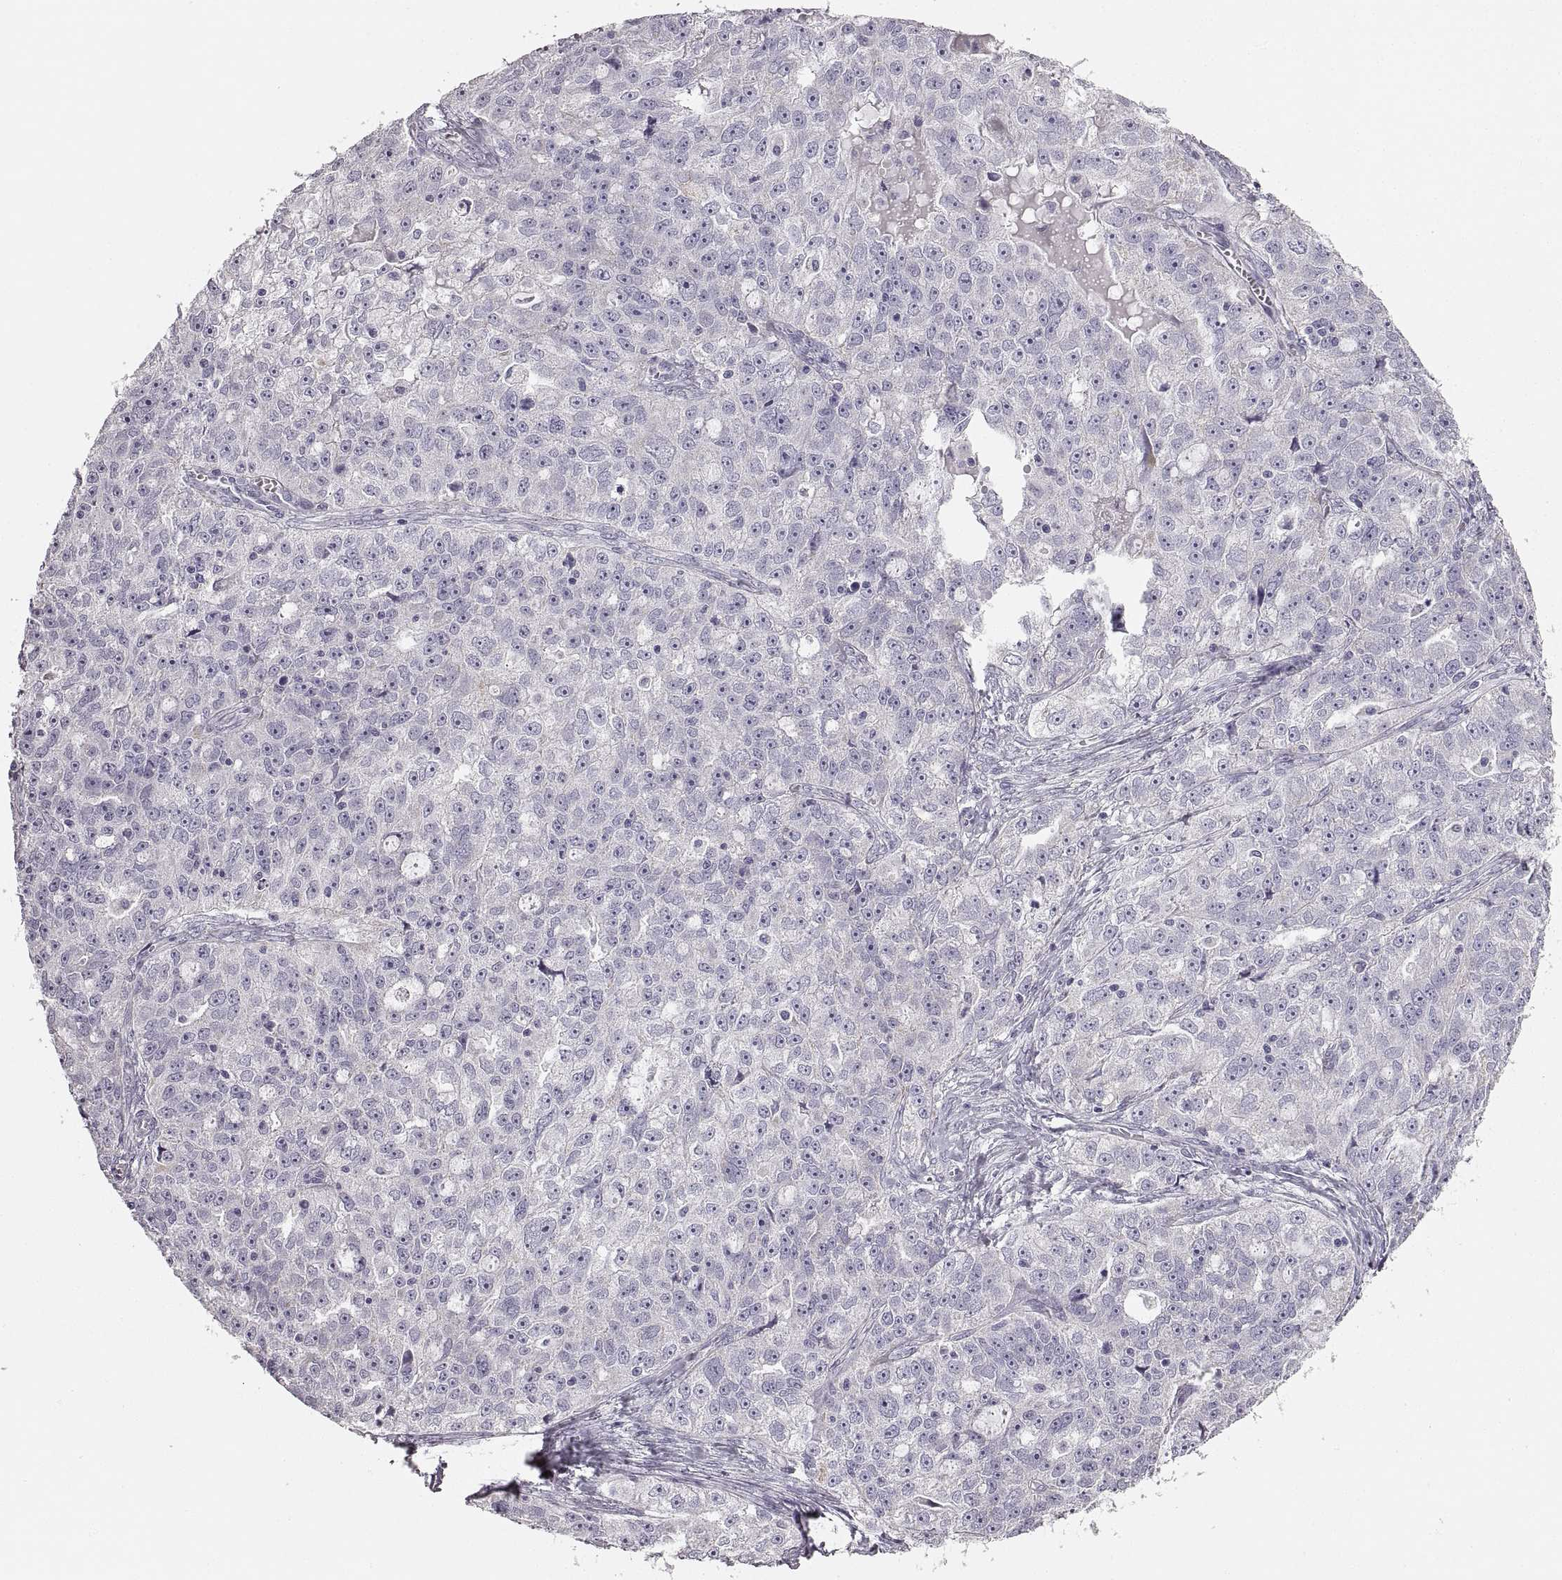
{"staining": {"intensity": "negative", "quantity": "none", "location": "none"}, "tissue": "ovarian cancer", "cell_type": "Tumor cells", "image_type": "cancer", "snomed": [{"axis": "morphology", "description": "Cystadenocarcinoma, serous, NOS"}, {"axis": "topography", "description": "Ovary"}], "caption": "Ovarian cancer (serous cystadenocarcinoma) stained for a protein using immunohistochemistry (IHC) reveals no positivity tumor cells.", "gene": "RDH13", "patient": {"sex": "female", "age": 51}}